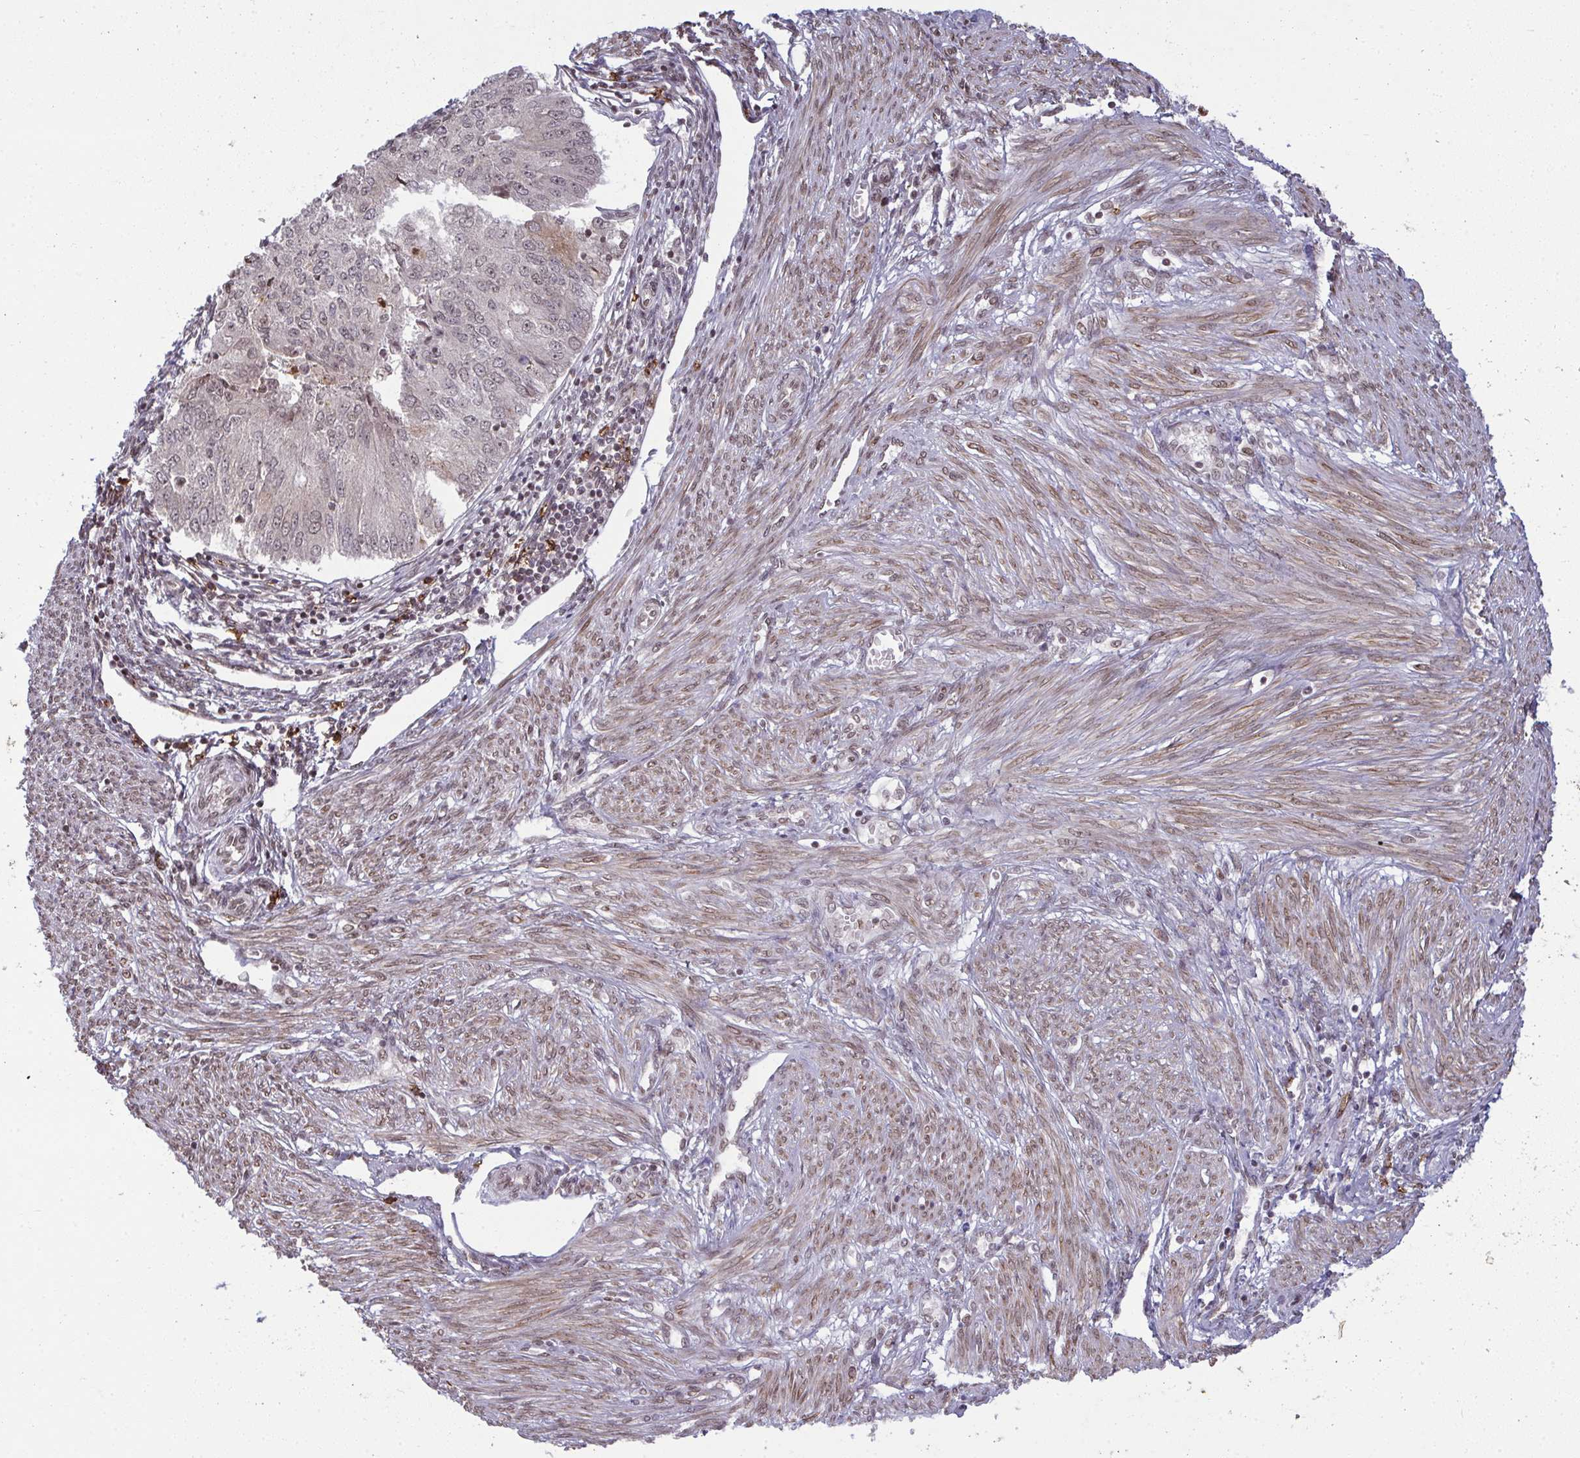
{"staining": {"intensity": "weak", "quantity": "<25%", "location": "nuclear"}, "tissue": "endometrial cancer", "cell_type": "Tumor cells", "image_type": "cancer", "snomed": [{"axis": "morphology", "description": "Adenocarcinoma, NOS"}, {"axis": "topography", "description": "Endometrium"}], "caption": "Endometrial cancer (adenocarcinoma) was stained to show a protein in brown. There is no significant staining in tumor cells.", "gene": "UXT", "patient": {"sex": "female", "age": 50}}